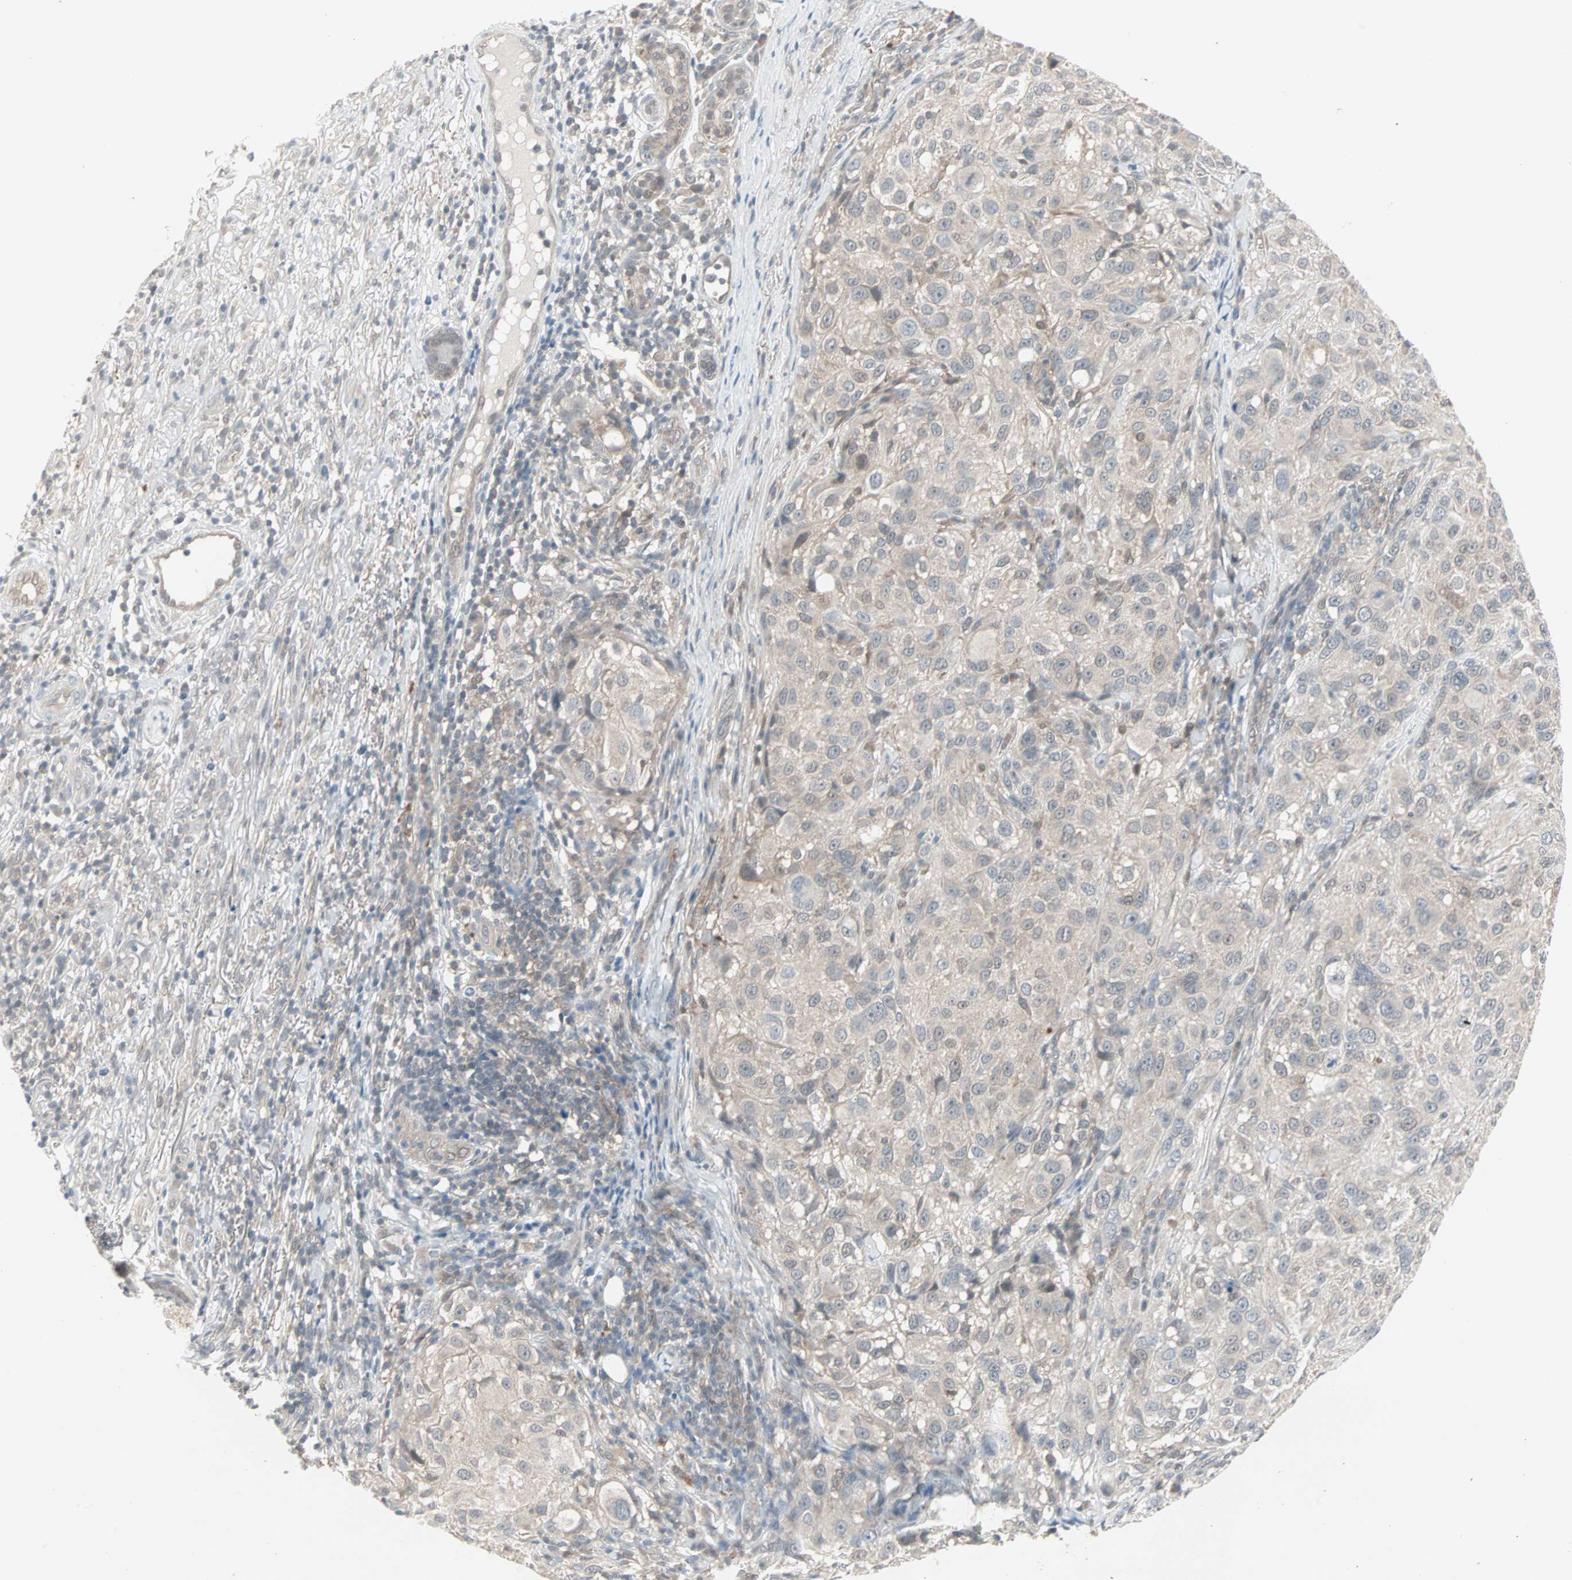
{"staining": {"intensity": "weak", "quantity": ">75%", "location": "cytoplasmic/membranous"}, "tissue": "melanoma", "cell_type": "Tumor cells", "image_type": "cancer", "snomed": [{"axis": "morphology", "description": "Necrosis, NOS"}, {"axis": "morphology", "description": "Malignant melanoma, NOS"}, {"axis": "topography", "description": "Skin"}], "caption": "A micrograph of malignant melanoma stained for a protein reveals weak cytoplasmic/membranous brown staining in tumor cells.", "gene": "PTPA", "patient": {"sex": "female", "age": 87}}